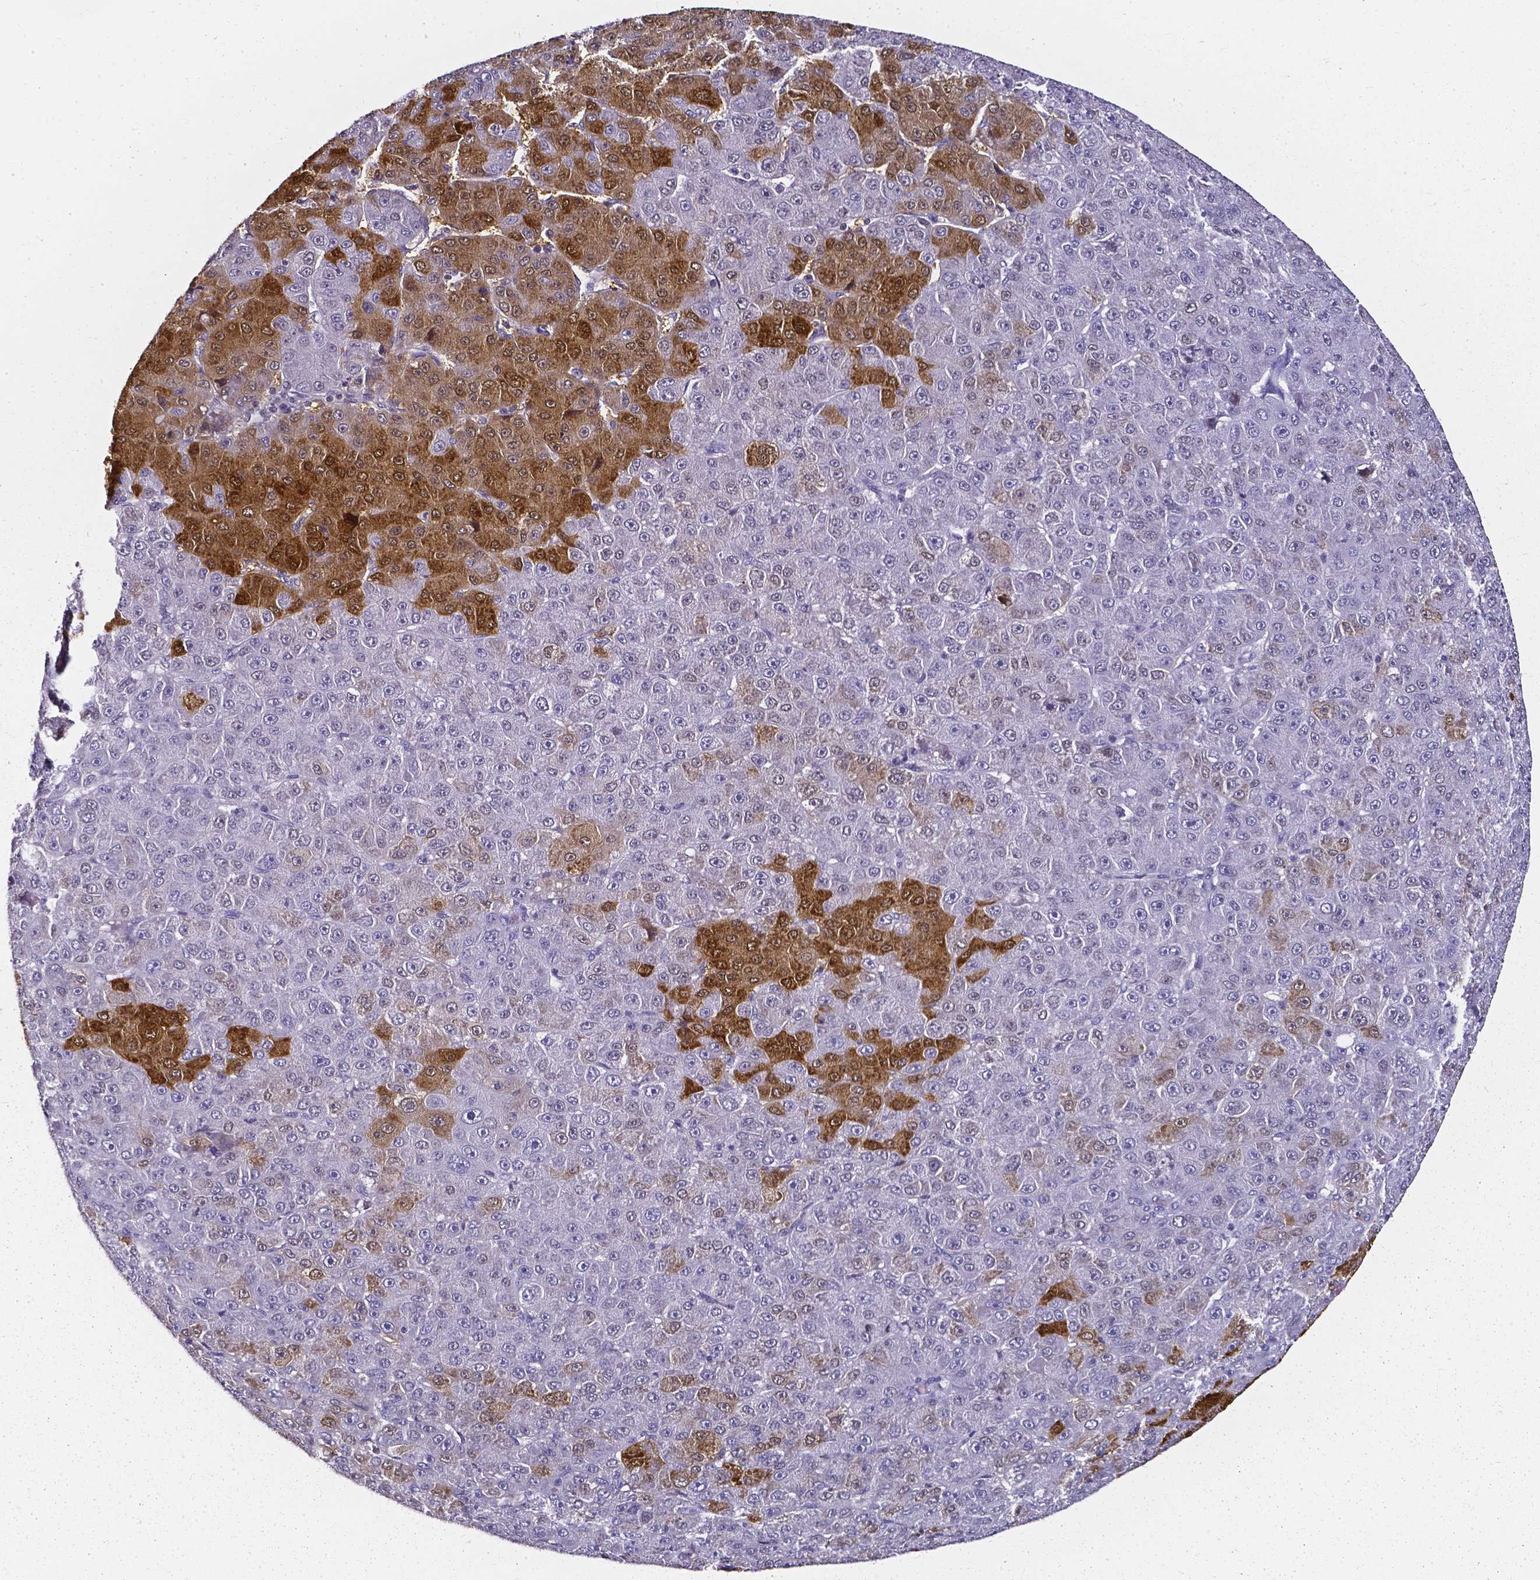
{"staining": {"intensity": "moderate", "quantity": "<25%", "location": "cytoplasmic/membranous,nuclear"}, "tissue": "liver cancer", "cell_type": "Tumor cells", "image_type": "cancer", "snomed": [{"axis": "morphology", "description": "Carcinoma, Hepatocellular, NOS"}, {"axis": "topography", "description": "Liver"}], "caption": "A high-resolution histopathology image shows IHC staining of hepatocellular carcinoma (liver), which demonstrates moderate cytoplasmic/membranous and nuclear staining in approximately <25% of tumor cells.", "gene": "AKR1B10", "patient": {"sex": "male", "age": 67}}